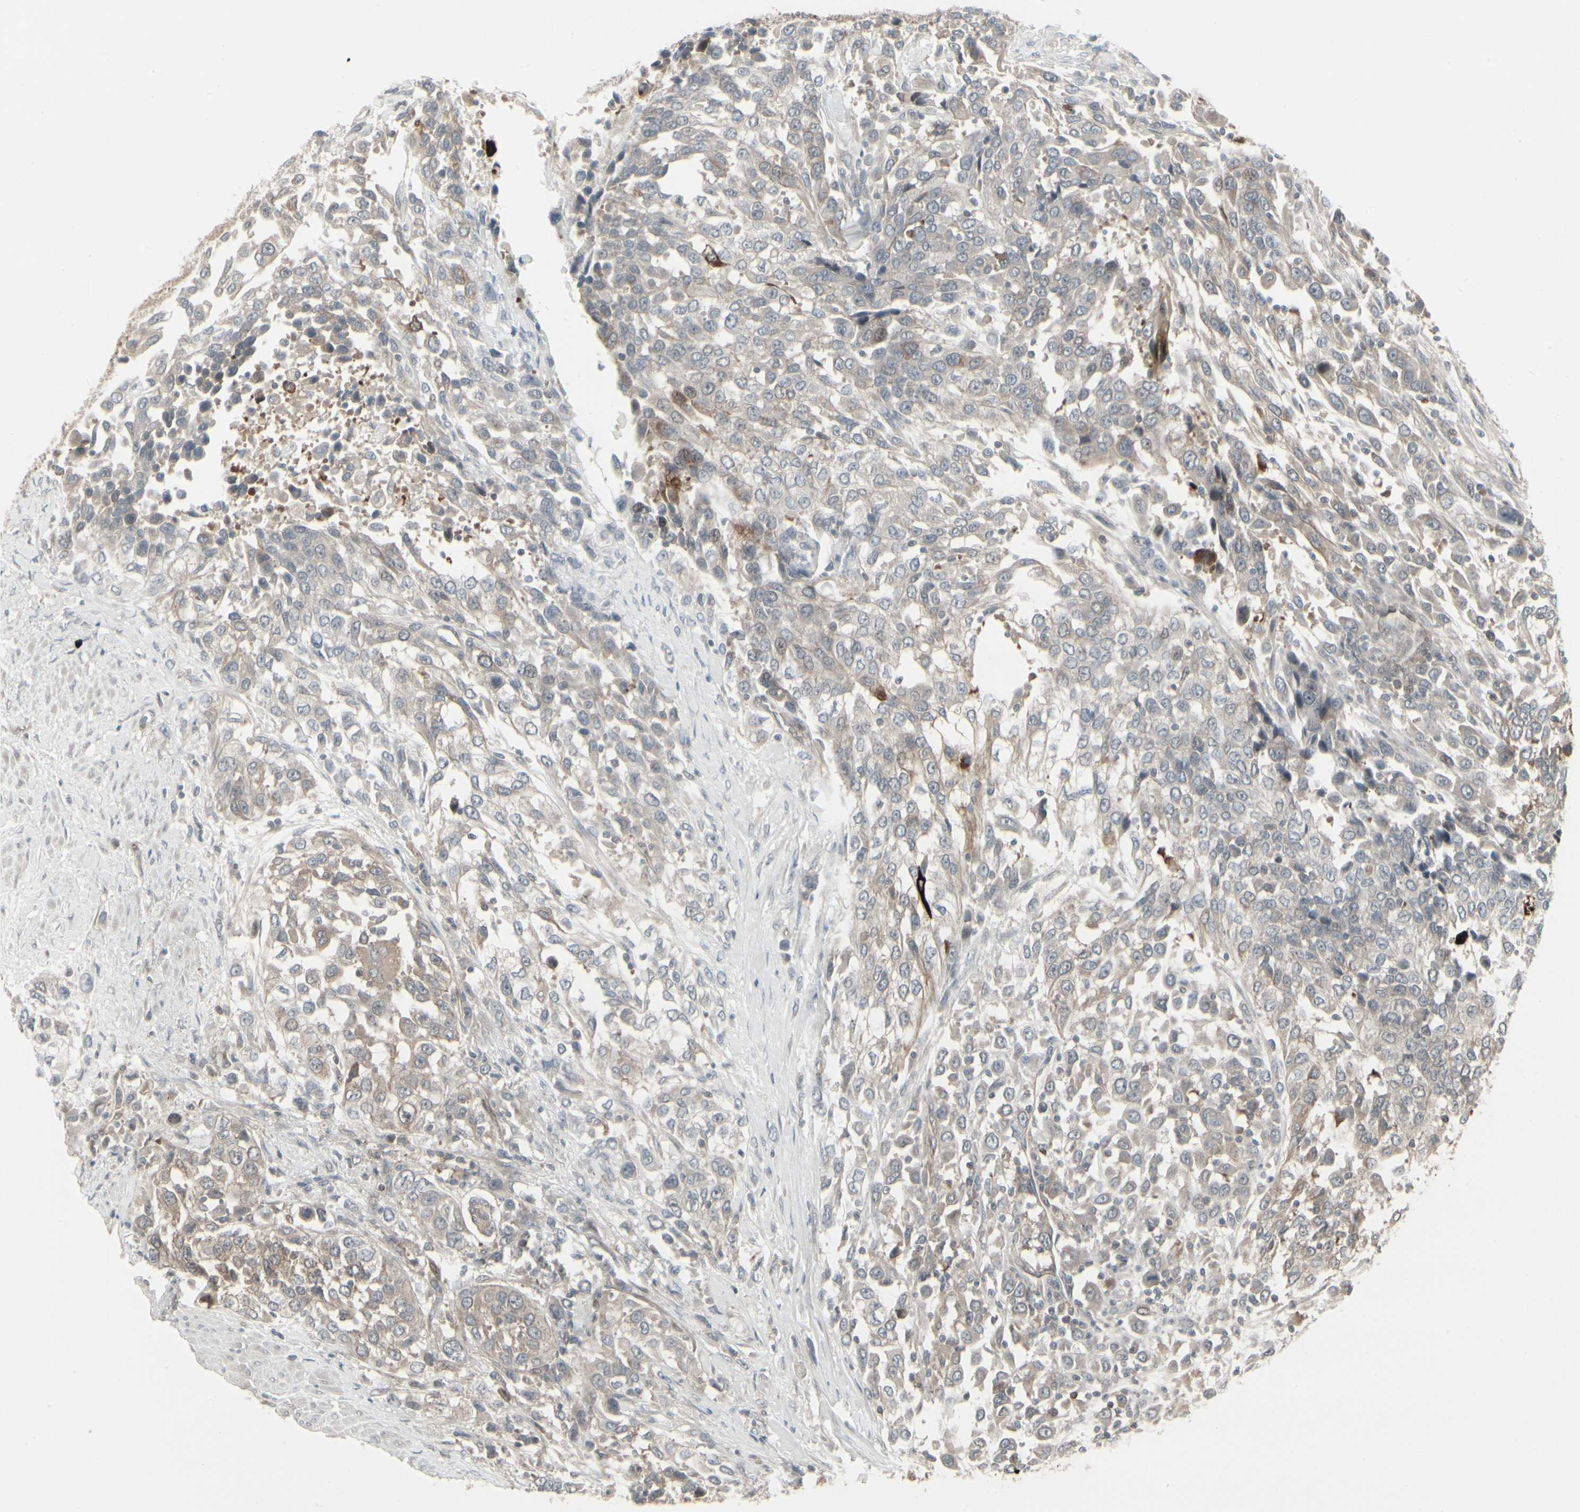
{"staining": {"intensity": "weak", "quantity": ">75%", "location": "cytoplasmic/membranous"}, "tissue": "urothelial cancer", "cell_type": "Tumor cells", "image_type": "cancer", "snomed": [{"axis": "morphology", "description": "Urothelial carcinoma, High grade"}, {"axis": "topography", "description": "Urinary bladder"}], "caption": "There is low levels of weak cytoplasmic/membranous expression in tumor cells of urothelial carcinoma (high-grade), as demonstrated by immunohistochemical staining (brown color).", "gene": "IGFBP6", "patient": {"sex": "female", "age": 80}}